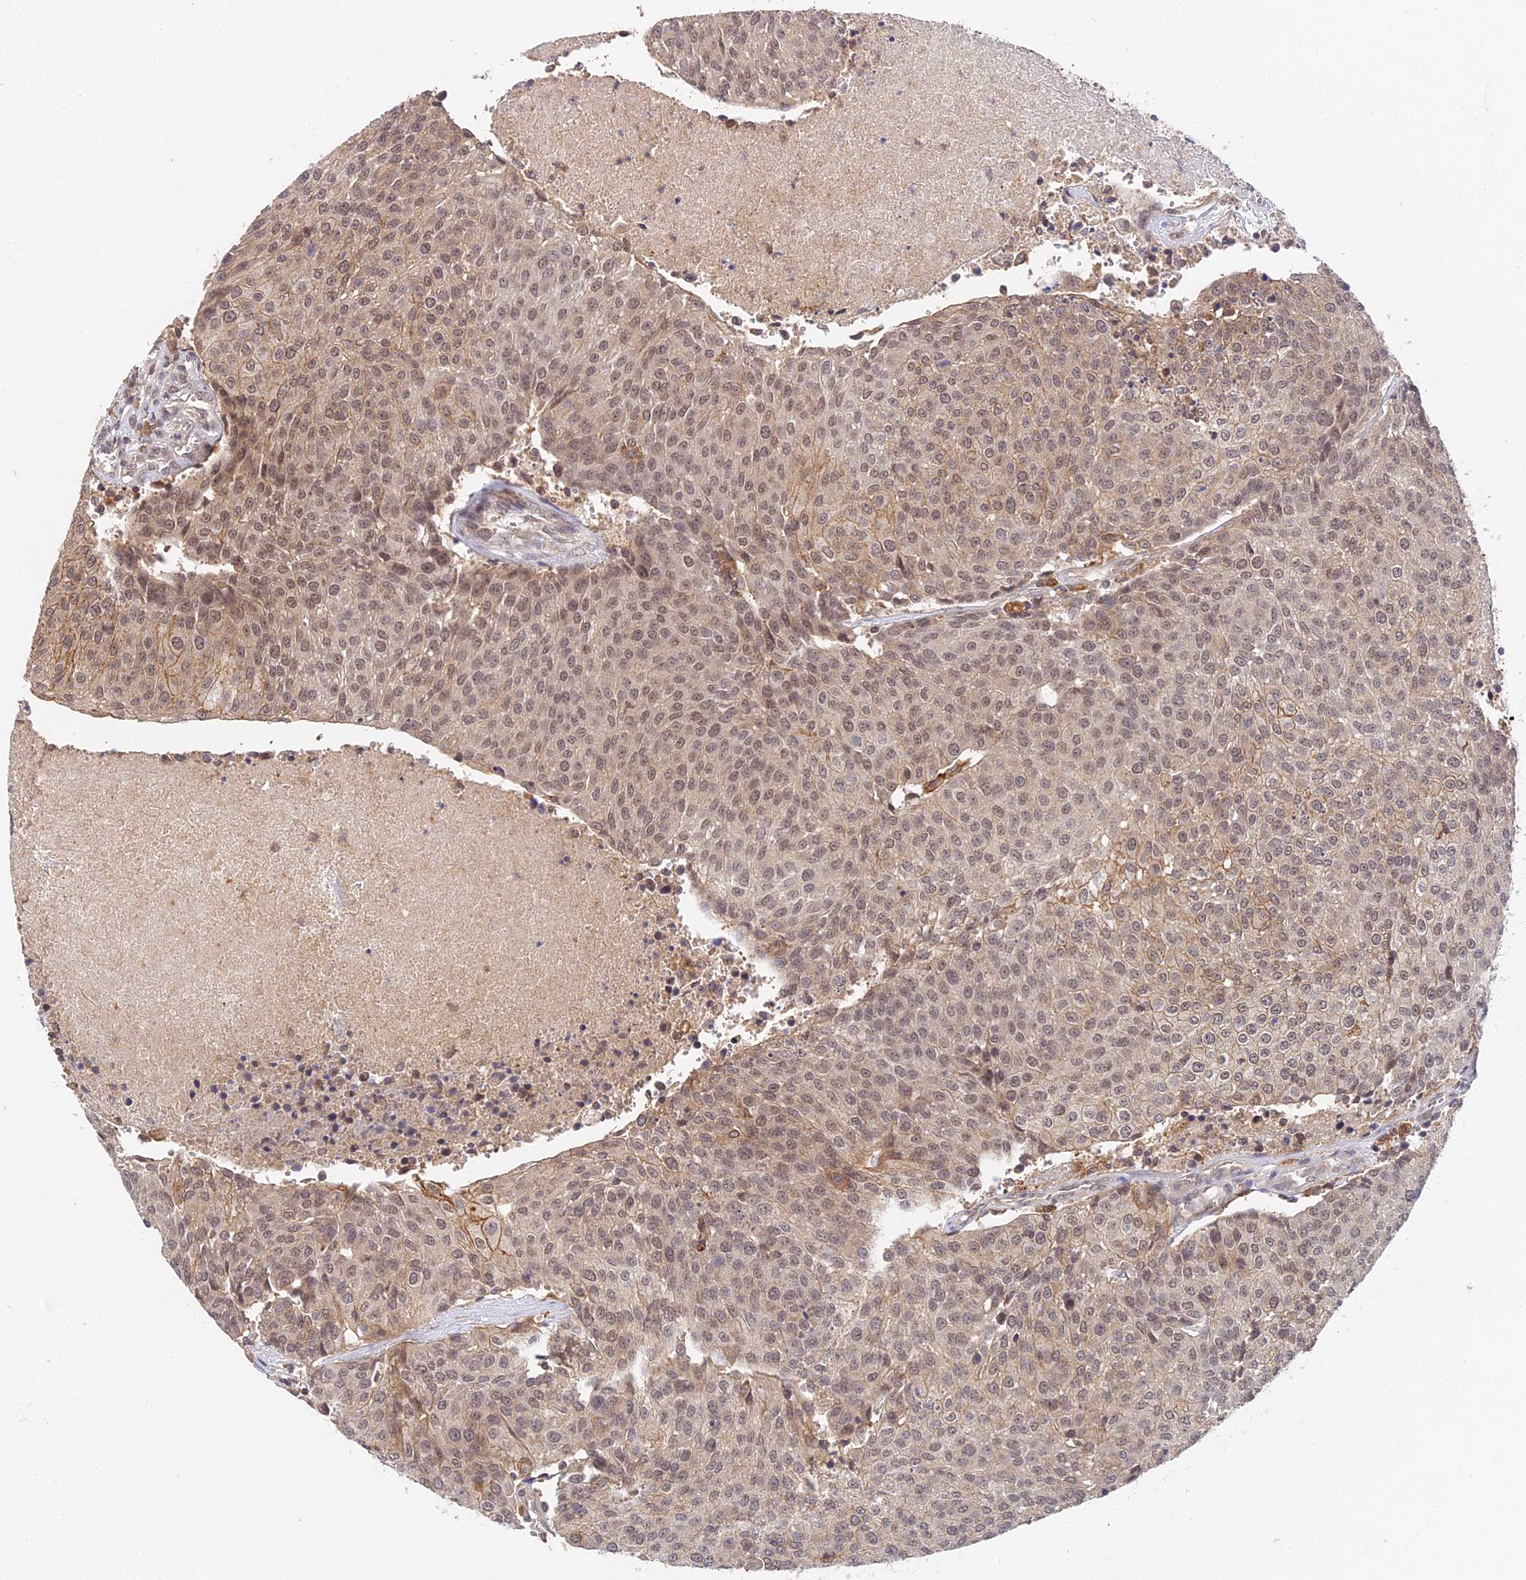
{"staining": {"intensity": "moderate", "quantity": ">75%", "location": "cytoplasmic/membranous,nuclear"}, "tissue": "urothelial cancer", "cell_type": "Tumor cells", "image_type": "cancer", "snomed": [{"axis": "morphology", "description": "Urothelial carcinoma, High grade"}, {"axis": "topography", "description": "Urinary bladder"}], "caption": "Urothelial cancer tissue displays moderate cytoplasmic/membranous and nuclear staining in approximately >75% of tumor cells, visualized by immunohistochemistry. (DAB IHC, brown staining for protein, blue staining for nuclei).", "gene": "TPRX1", "patient": {"sex": "female", "age": 85}}